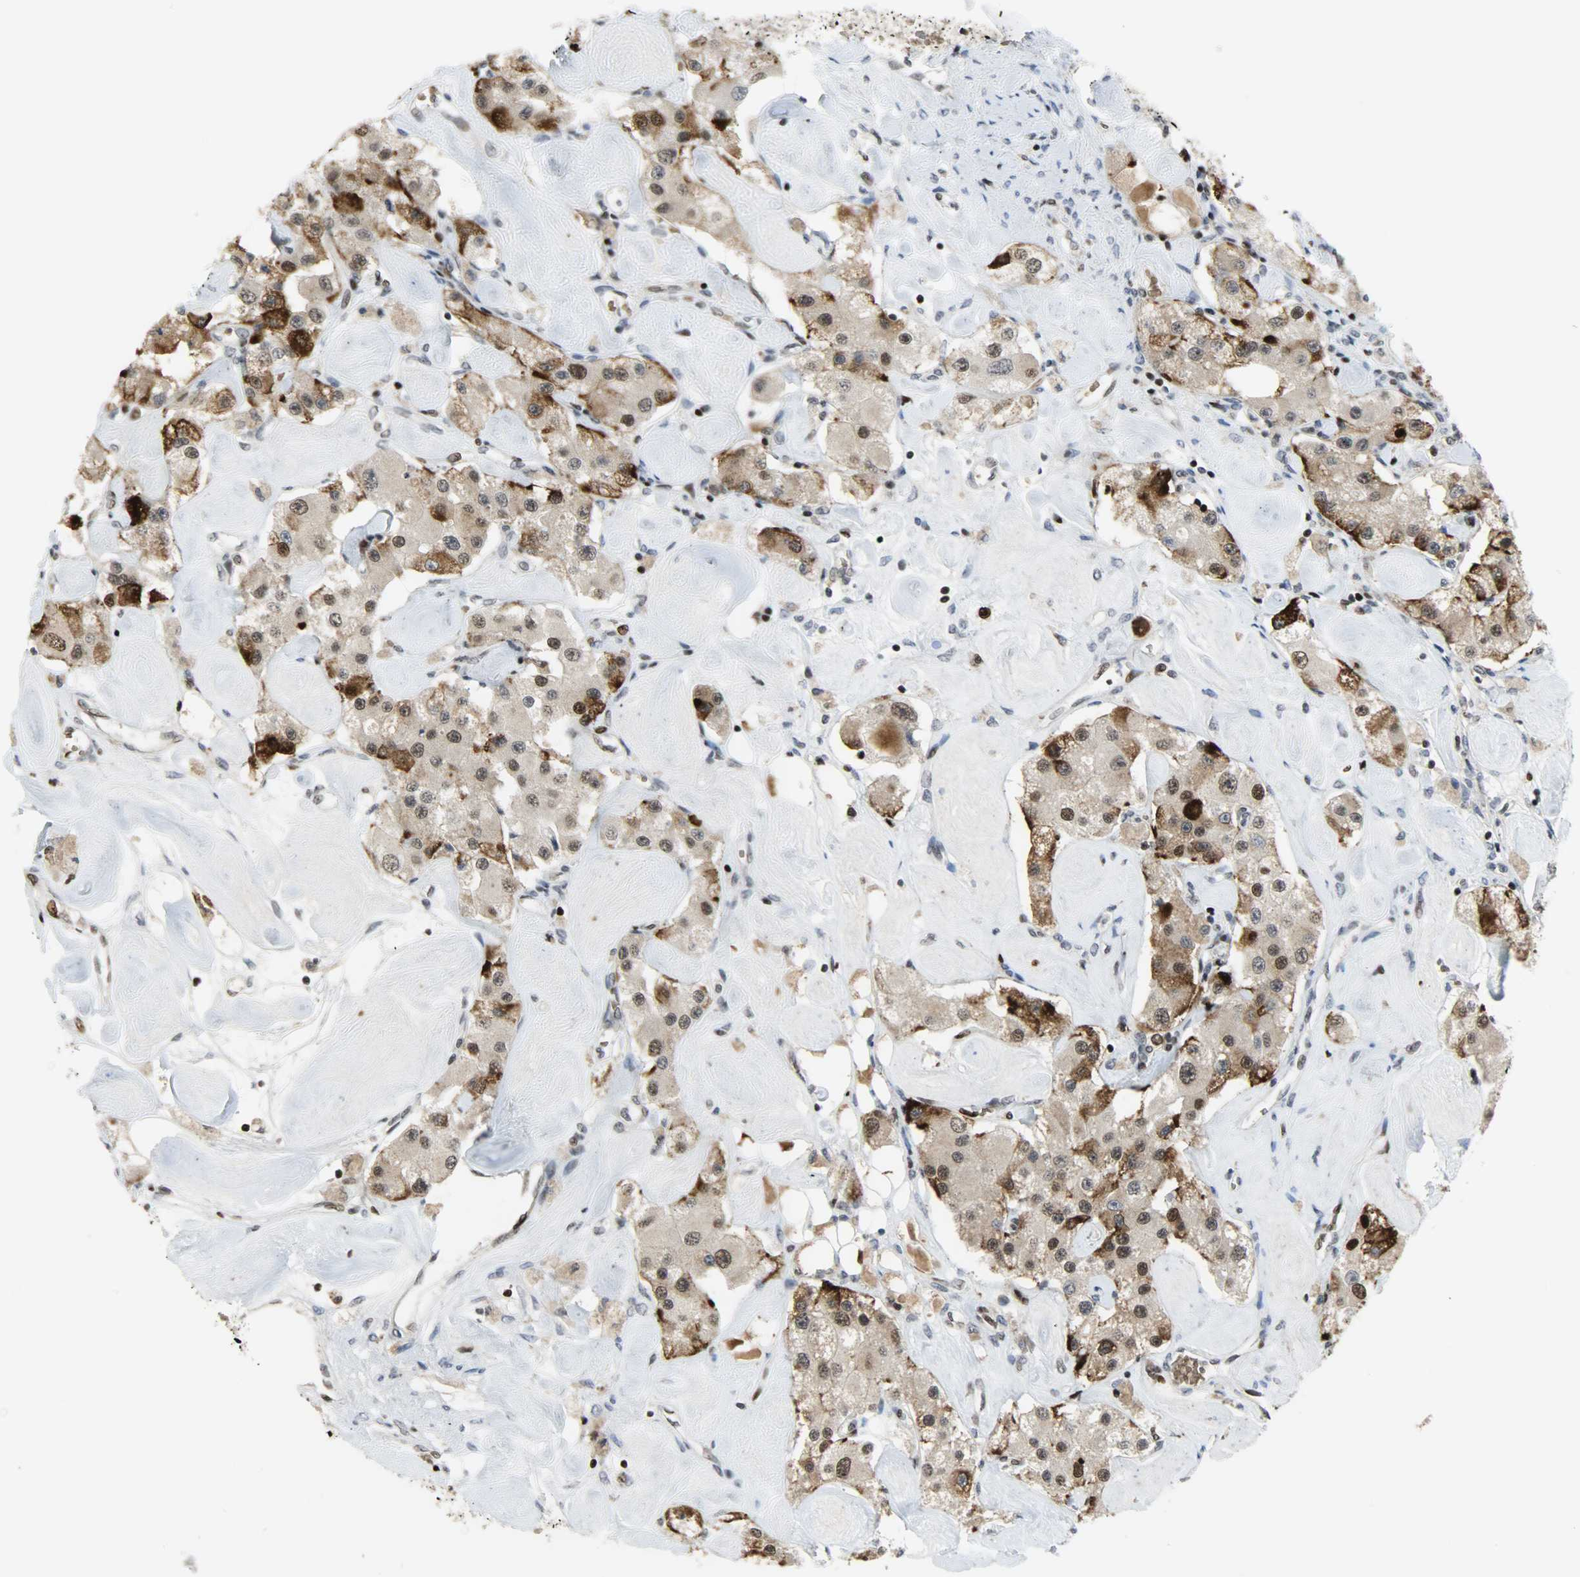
{"staining": {"intensity": "strong", "quantity": ">75%", "location": "cytoplasmic/membranous,nuclear"}, "tissue": "carcinoid", "cell_type": "Tumor cells", "image_type": "cancer", "snomed": [{"axis": "morphology", "description": "Carcinoid, malignant, NOS"}, {"axis": "topography", "description": "Pancreas"}], "caption": "Carcinoid stained with a protein marker demonstrates strong staining in tumor cells.", "gene": "SNAI1", "patient": {"sex": "male", "age": 41}}